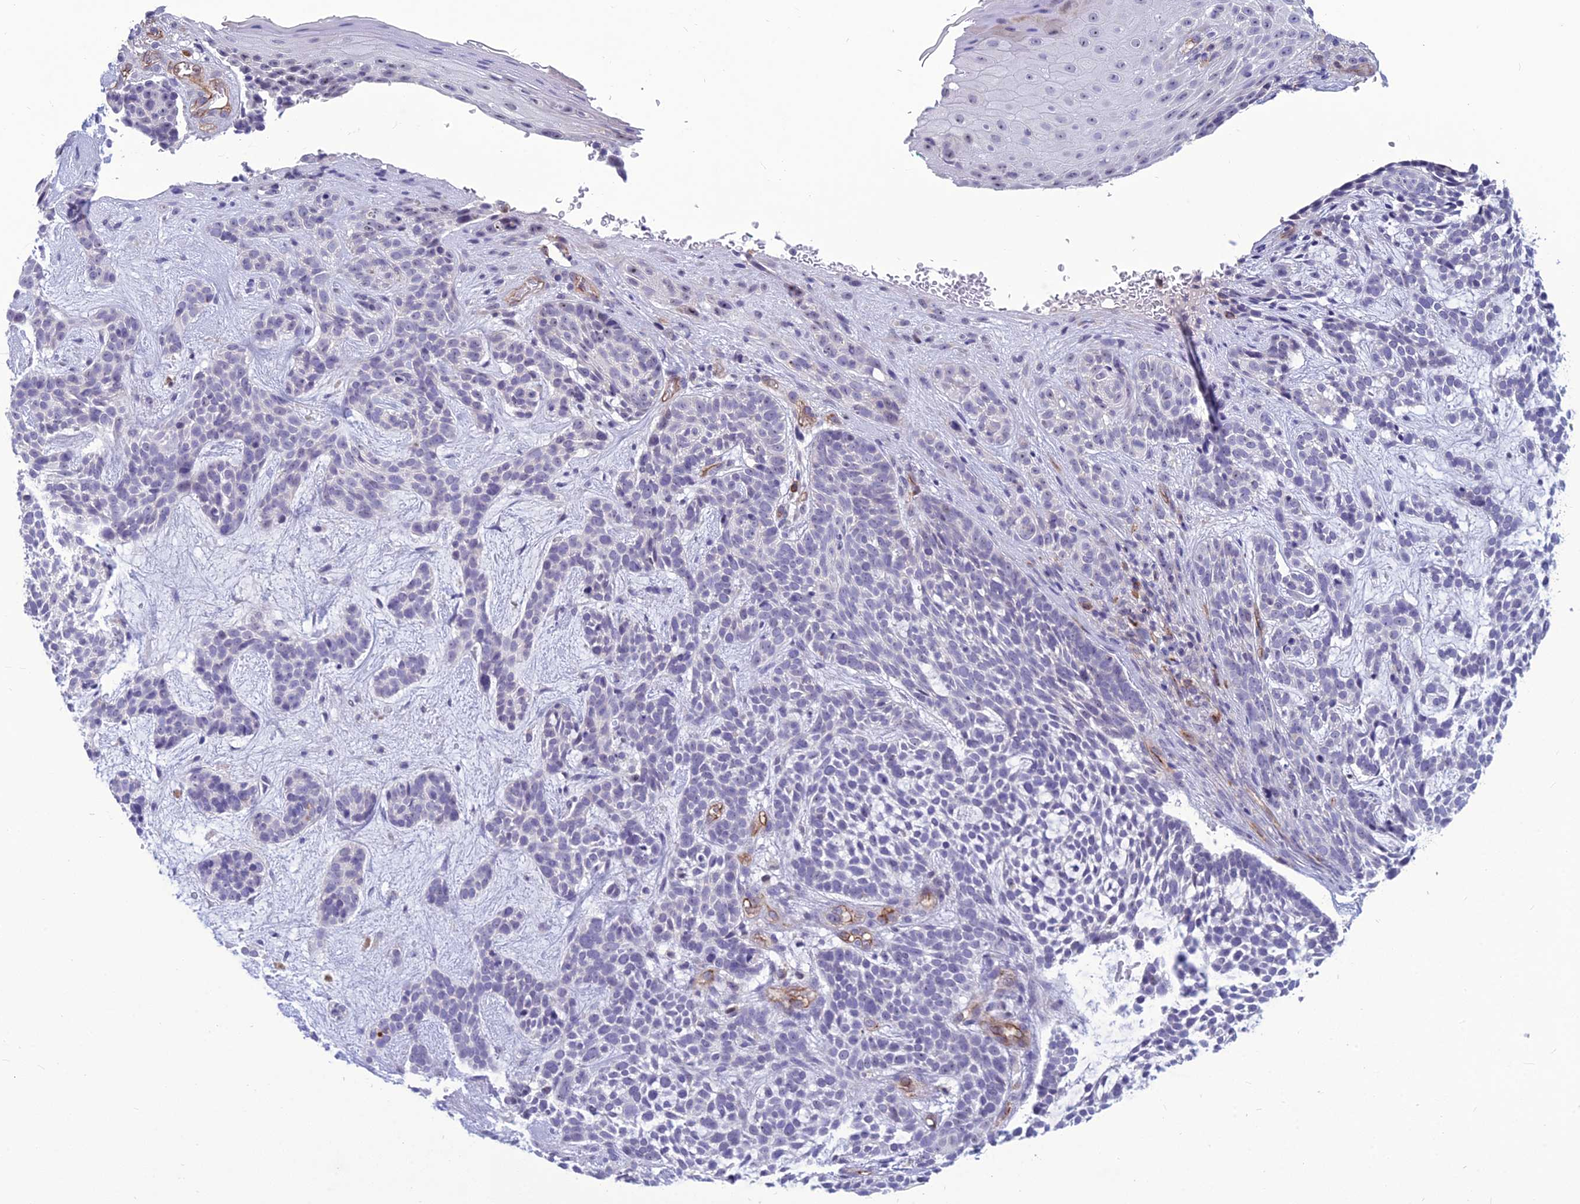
{"staining": {"intensity": "negative", "quantity": "none", "location": "none"}, "tissue": "skin cancer", "cell_type": "Tumor cells", "image_type": "cancer", "snomed": [{"axis": "morphology", "description": "Basal cell carcinoma"}, {"axis": "topography", "description": "Skin"}], "caption": "A histopathology image of human skin basal cell carcinoma is negative for staining in tumor cells. (DAB IHC, high magnification).", "gene": "BBS7", "patient": {"sex": "male", "age": 71}}